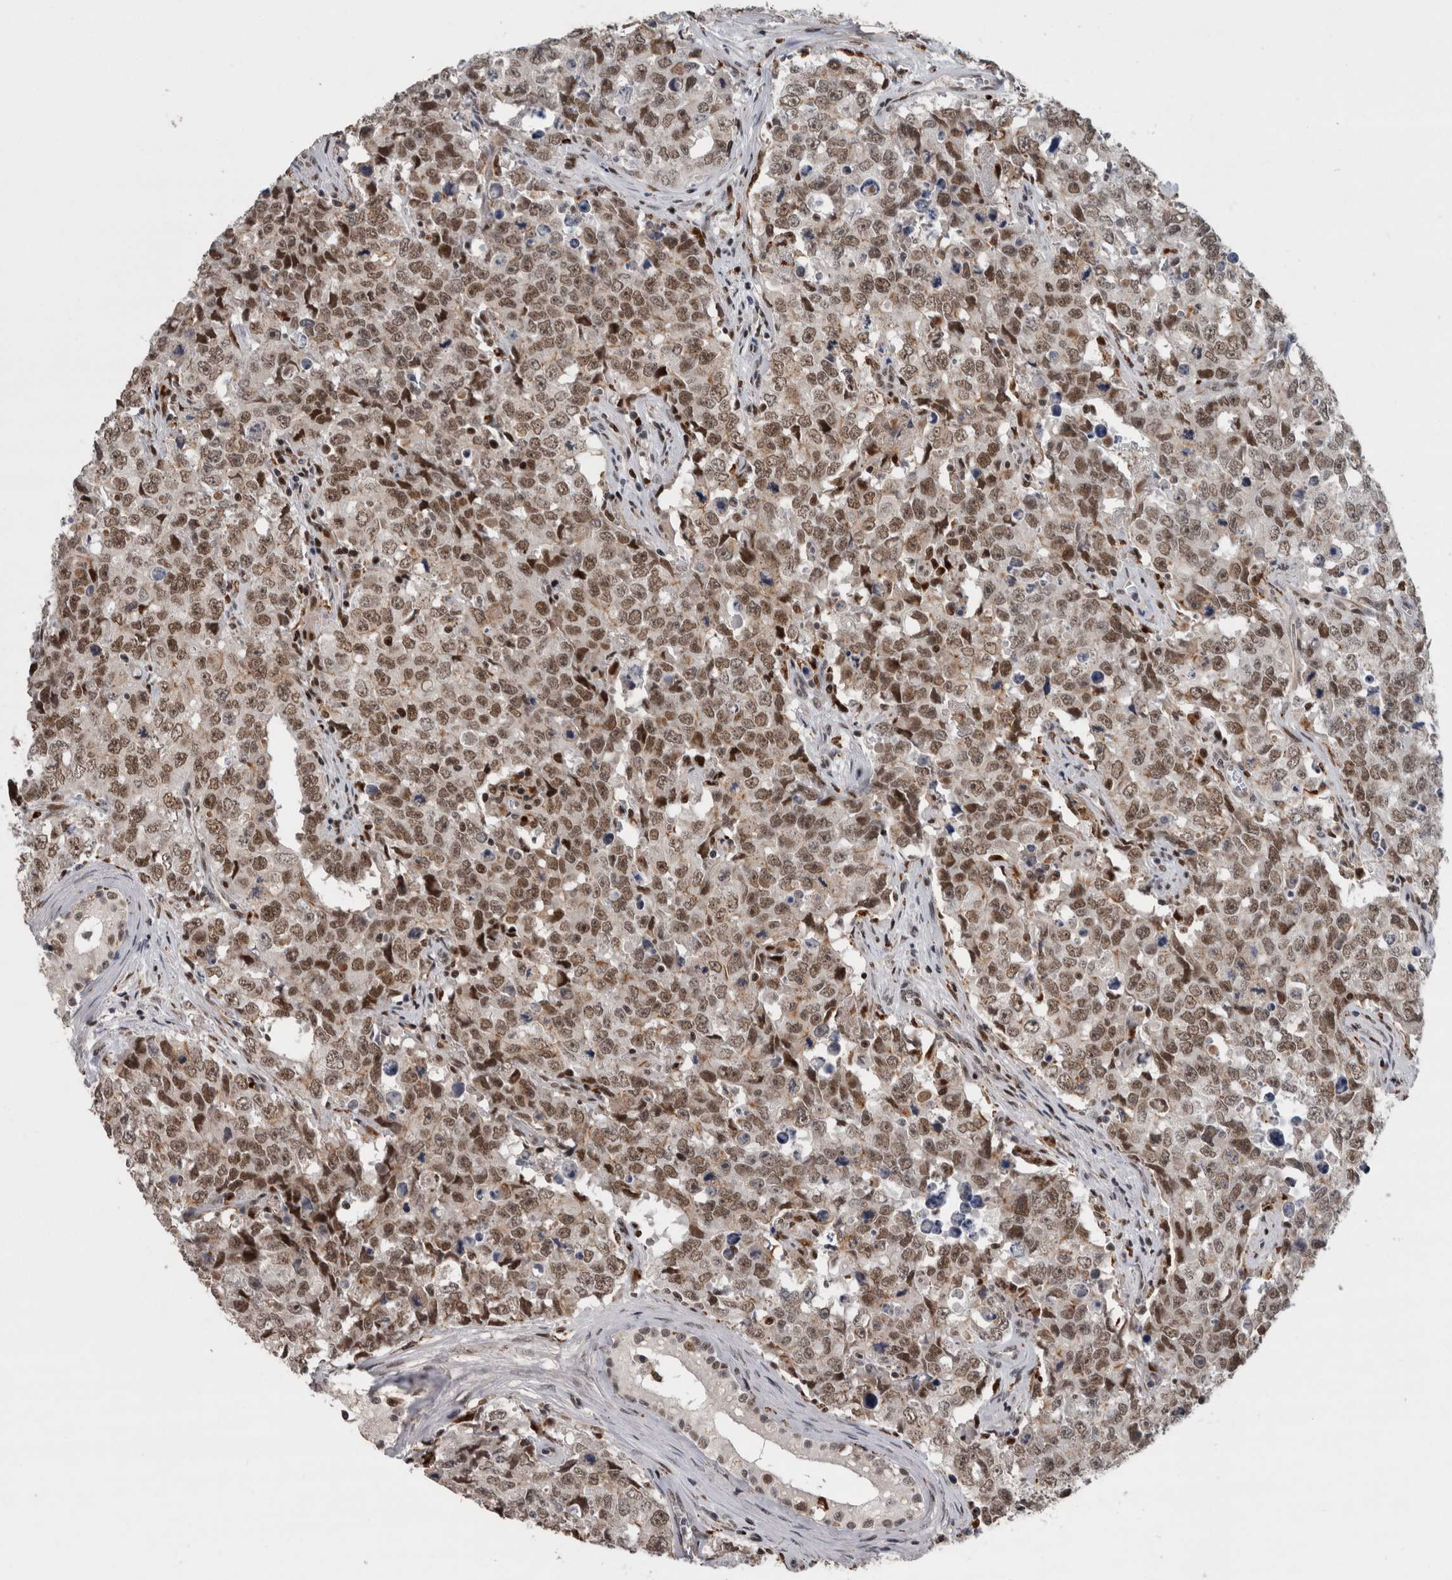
{"staining": {"intensity": "moderate", "quantity": ">75%", "location": "nuclear"}, "tissue": "testis cancer", "cell_type": "Tumor cells", "image_type": "cancer", "snomed": [{"axis": "morphology", "description": "Carcinoma, Embryonal, NOS"}, {"axis": "topography", "description": "Testis"}], "caption": "Brown immunohistochemical staining in human embryonal carcinoma (testis) displays moderate nuclear positivity in approximately >75% of tumor cells.", "gene": "POLD2", "patient": {"sex": "male", "age": 28}}